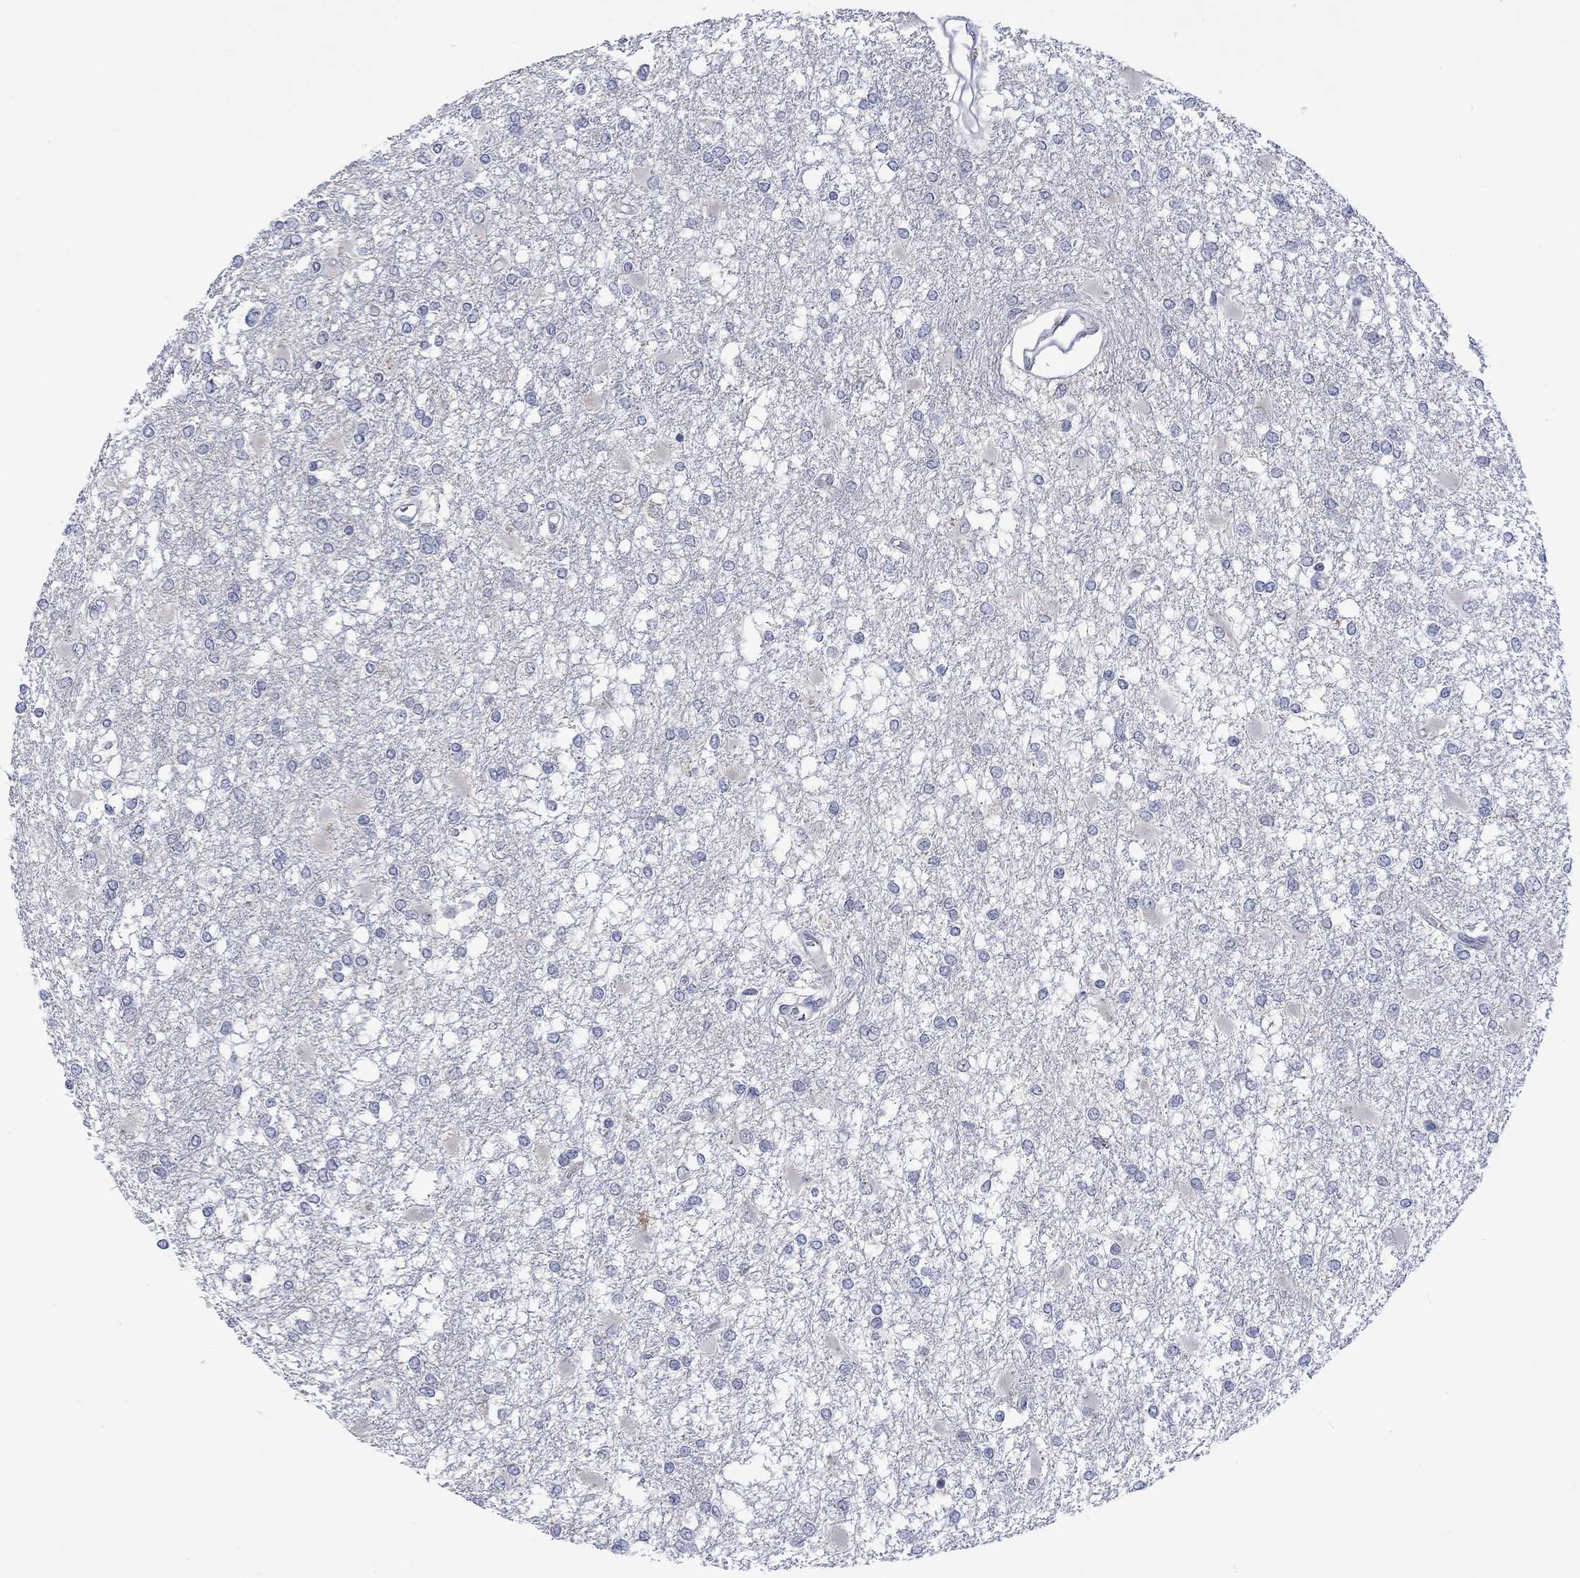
{"staining": {"intensity": "negative", "quantity": "none", "location": "none"}, "tissue": "glioma", "cell_type": "Tumor cells", "image_type": "cancer", "snomed": [{"axis": "morphology", "description": "Glioma, malignant, High grade"}, {"axis": "topography", "description": "Cerebral cortex"}], "caption": "High power microscopy image of an immunohistochemistry (IHC) photomicrograph of glioma, revealing no significant staining in tumor cells.", "gene": "DCX", "patient": {"sex": "male", "age": 79}}